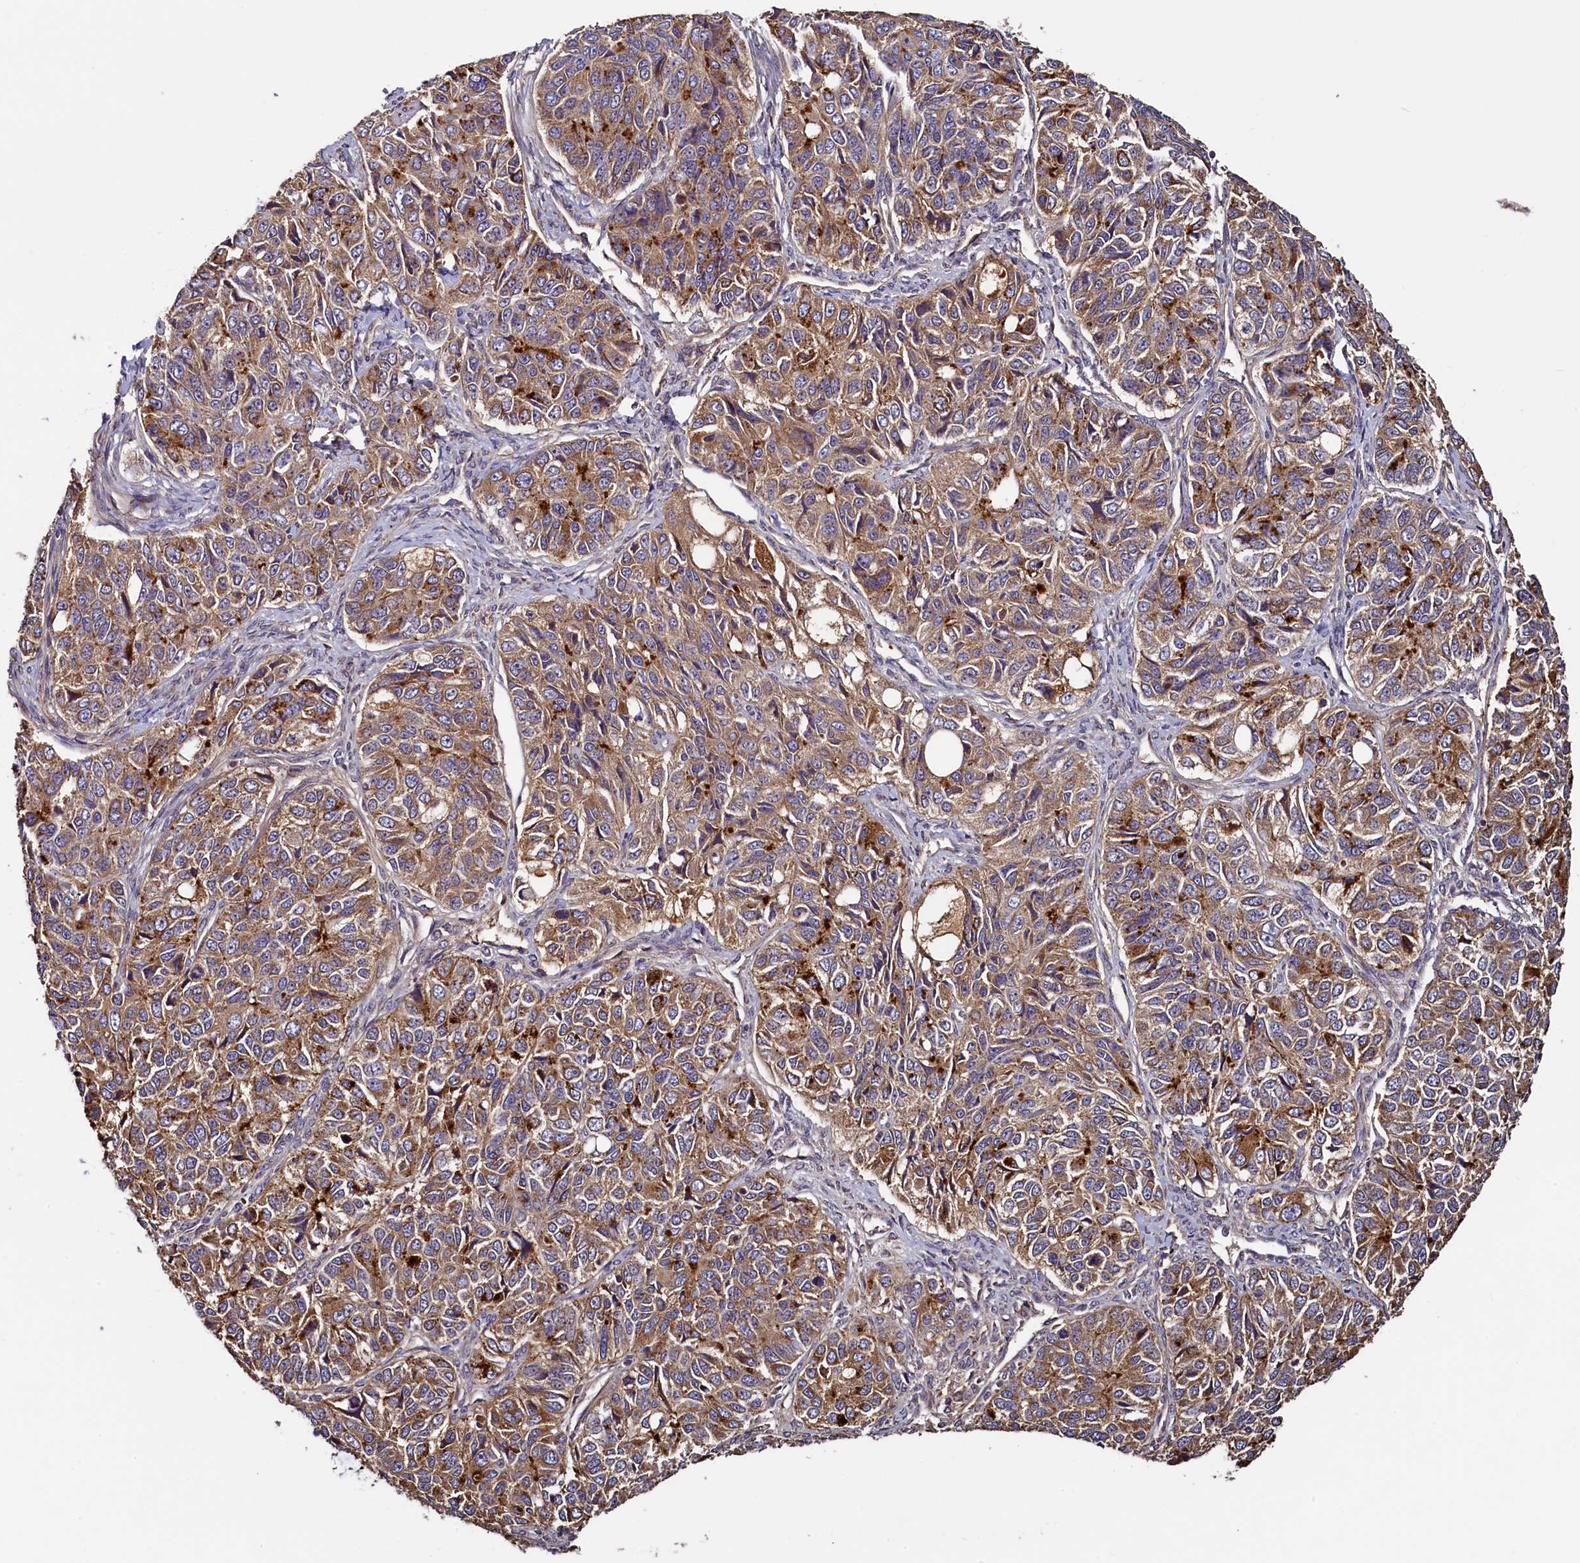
{"staining": {"intensity": "moderate", "quantity": ">75%", "location": "cytoplasmic/membranous"}, "tissue": "ovarian cancer", "cell_type": "Tumor cells", "image_type": "cancer", "snomed": [{"axis": "morphology", "description": "Carcinoma, endometroid"}, {"axis": "topography", "description": "Ovary"}], "caption": "DAB (3,3'-diaminobenzidine) immunohistochemical staining of human ovarian endometroid carcinoma reveals moderate cytoplasmic/membranous protein positivity in about >75% of tumor cells.", "gene": "RBFA", "patient": {"sex": "female", "age": 51}}